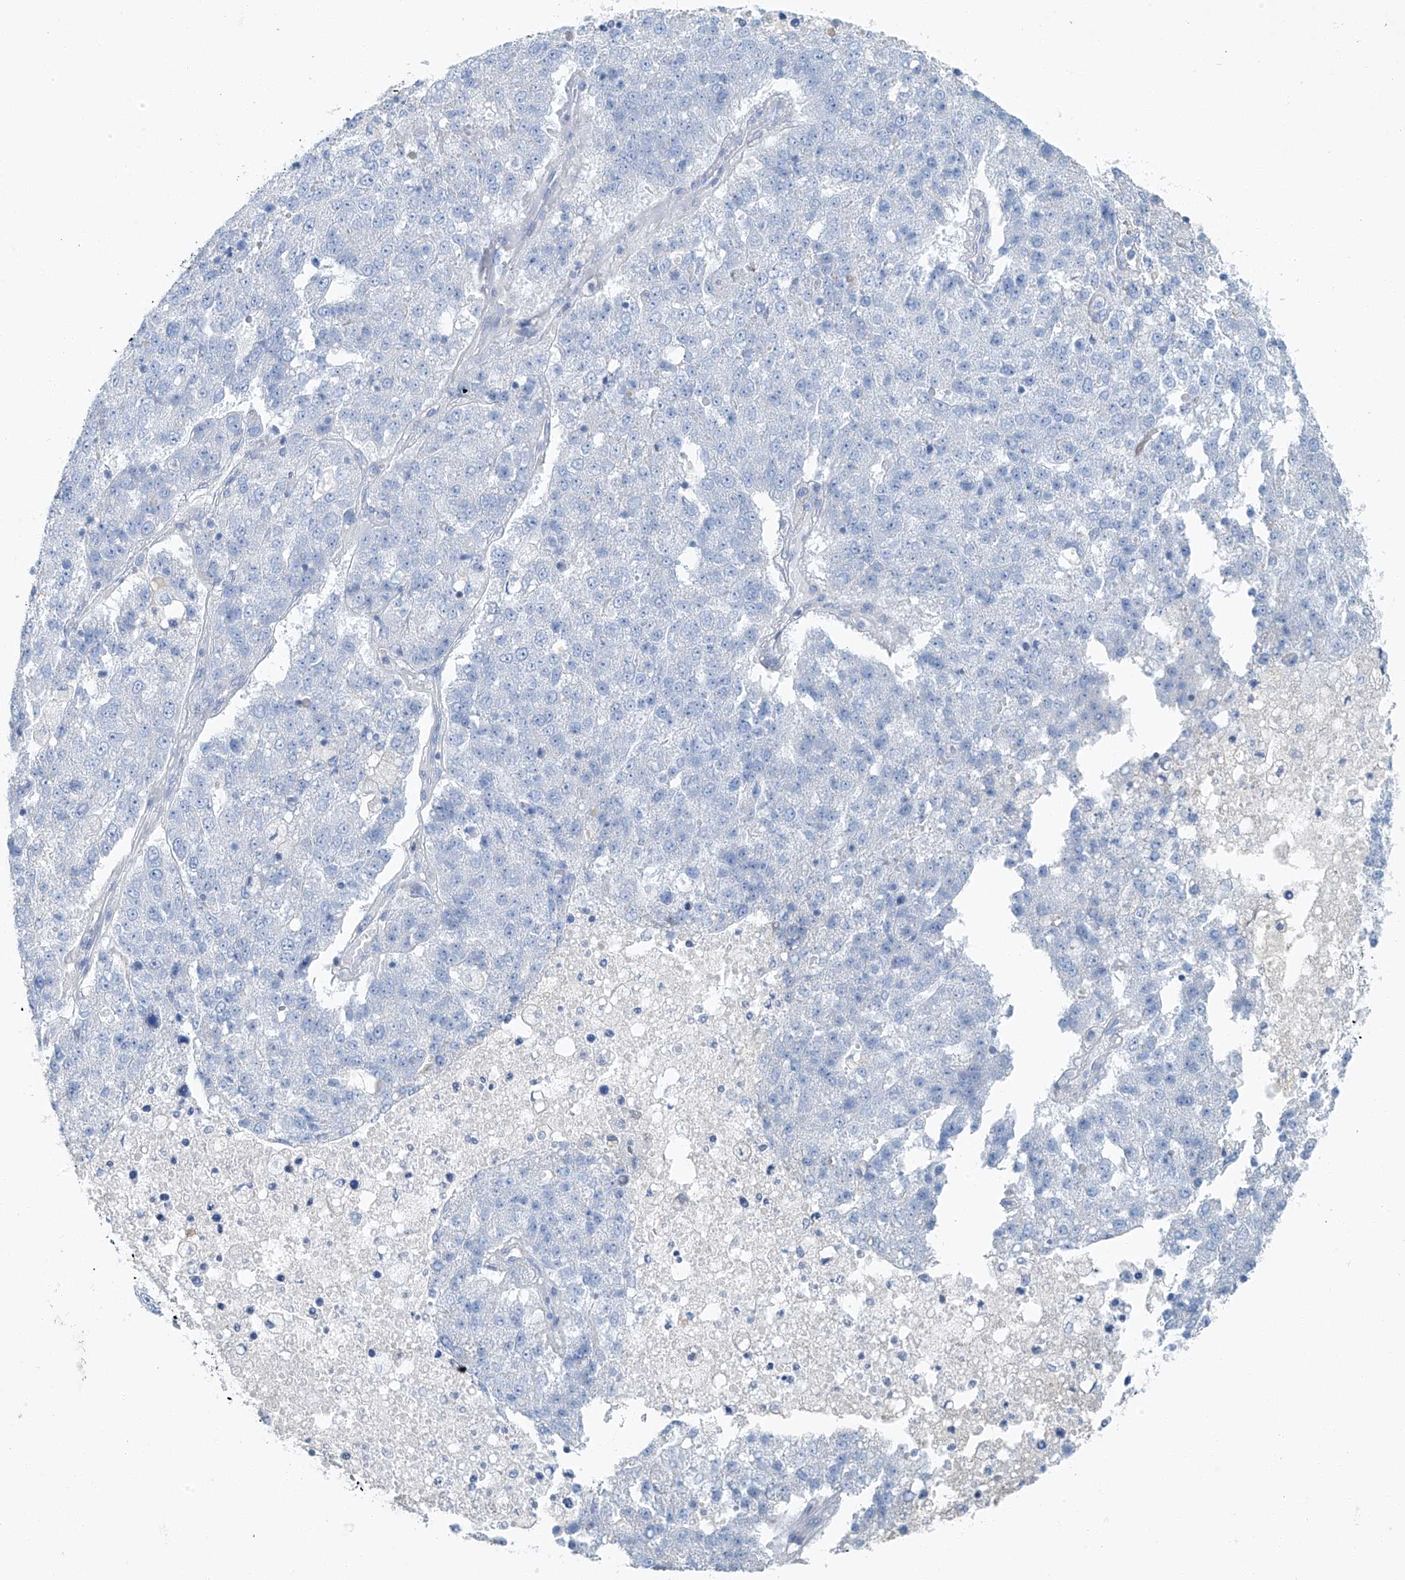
{"staining": {"intensity": "negative", "quantity": "none", "location": "none"}, "tissue": "pancreatic cancer", "cell_type": "Tumor cells", "image_type": "cancer", "snomed": [{"axis": "morphology", "description": "Adenocarcinoma, NOS"}, {"axis": "topography", "description": "Pancreas"}], "caption": "Image shows no significant protein expression in tumor cells of pancreatic adenocarcinoma. (DAB immunohistochemistry (IHC) visualized using brightfield microscopy, high magnification).", "gene": "C1orf87", "patient": {"sex": "female", "age": 61}}